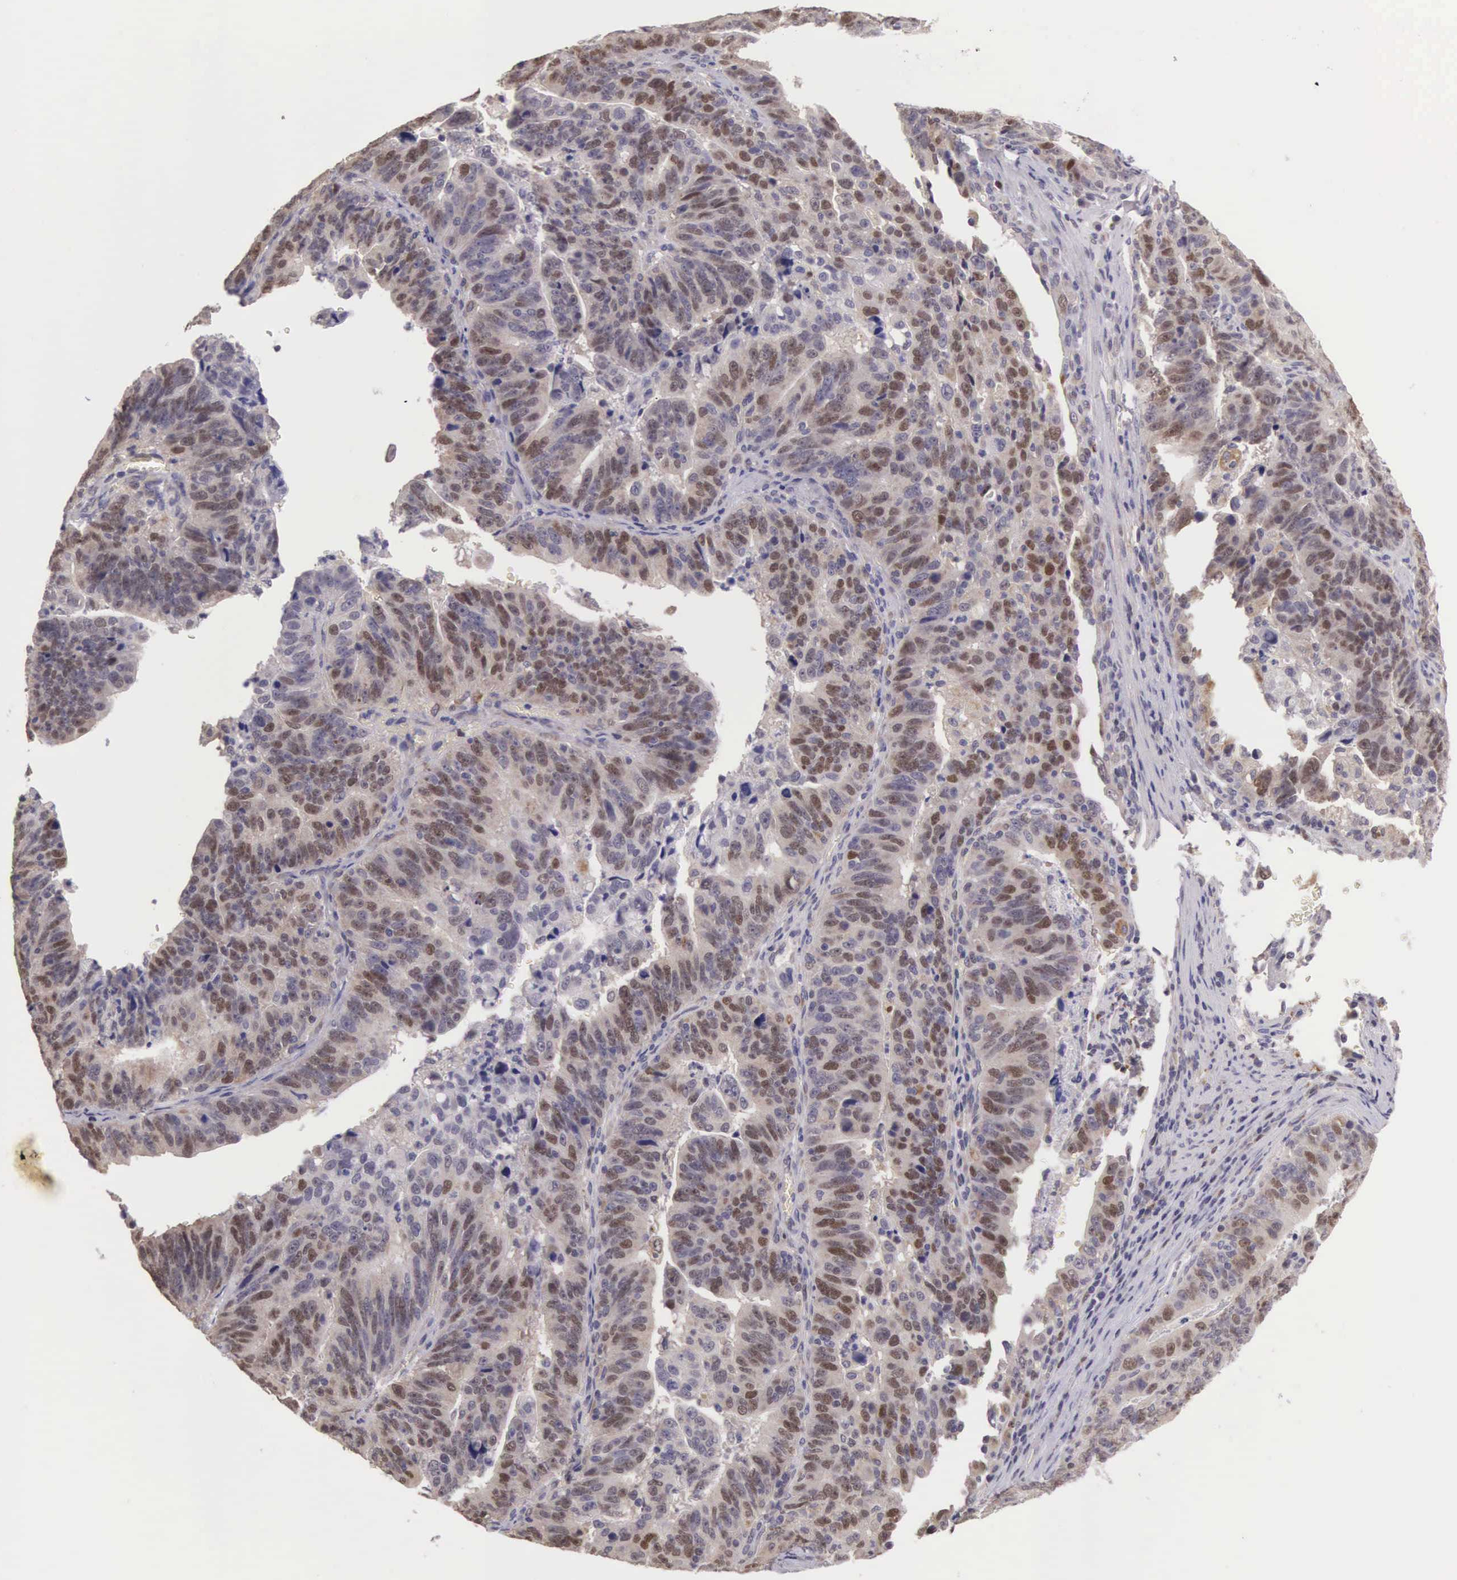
{"staining": {"intensity": "moderate", "quantity": ">75%", "location": "cytoplasmic/membranous,nuclear"}, "tissue": "stomach cancer", "cell_type": "Tumor cells", "image_type": "cancer", "snomed": [{"axis": "morphology", "description": "Adenocarcinoma, NOS"}, {"axis": "topography", "description": "Stomach, upper"}], "caption": "Protein staining by immunohistochemistry reveals moderate cytoplasmic/membranous and nuclear staining in about >75% of tumor cells in stomach cancer (adenocarcinoma). Nuclei are stained in blue.", "gene": "CDC45", "patient": {"sex": "female", "age": 50}}